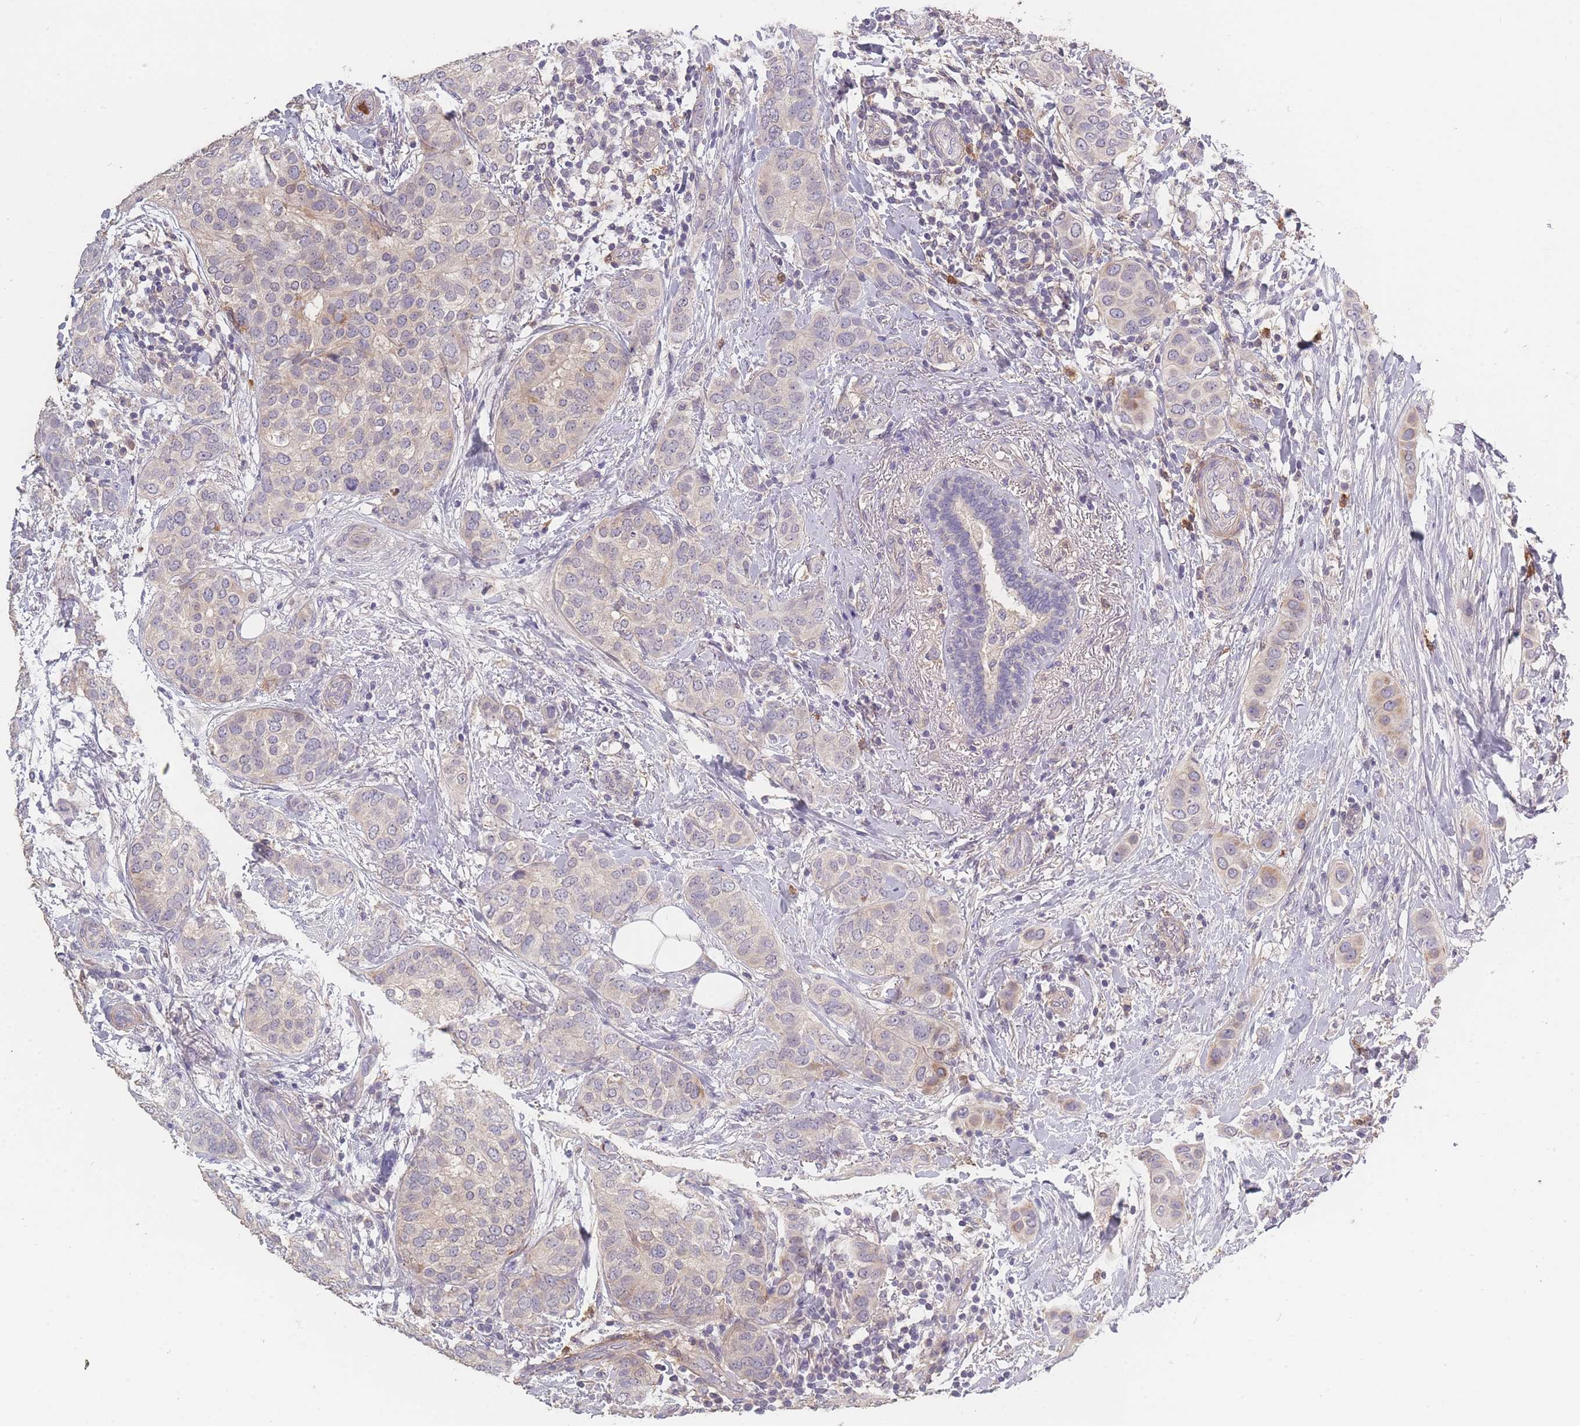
{"staining": {"intensity": "negative", "quantity": "none", "location": "none"}, "tissue": "breast cancer", "cell_type": "Tumor cells", "image_type": "cancer", "snomed": [{"axis": "morphology", "description": "Lobular carcinoma"}, {"axis": "topography", "description": "Breast"}], "caption": "Immunohistochemistry (IHC) image of neoplastic tissue: breast cancer (lobular carcinoma) stained with DAB reveals no significant protein staining in tumor cells.", "gene": "BST1", "patient": {"sex": "female", "age": 51}}